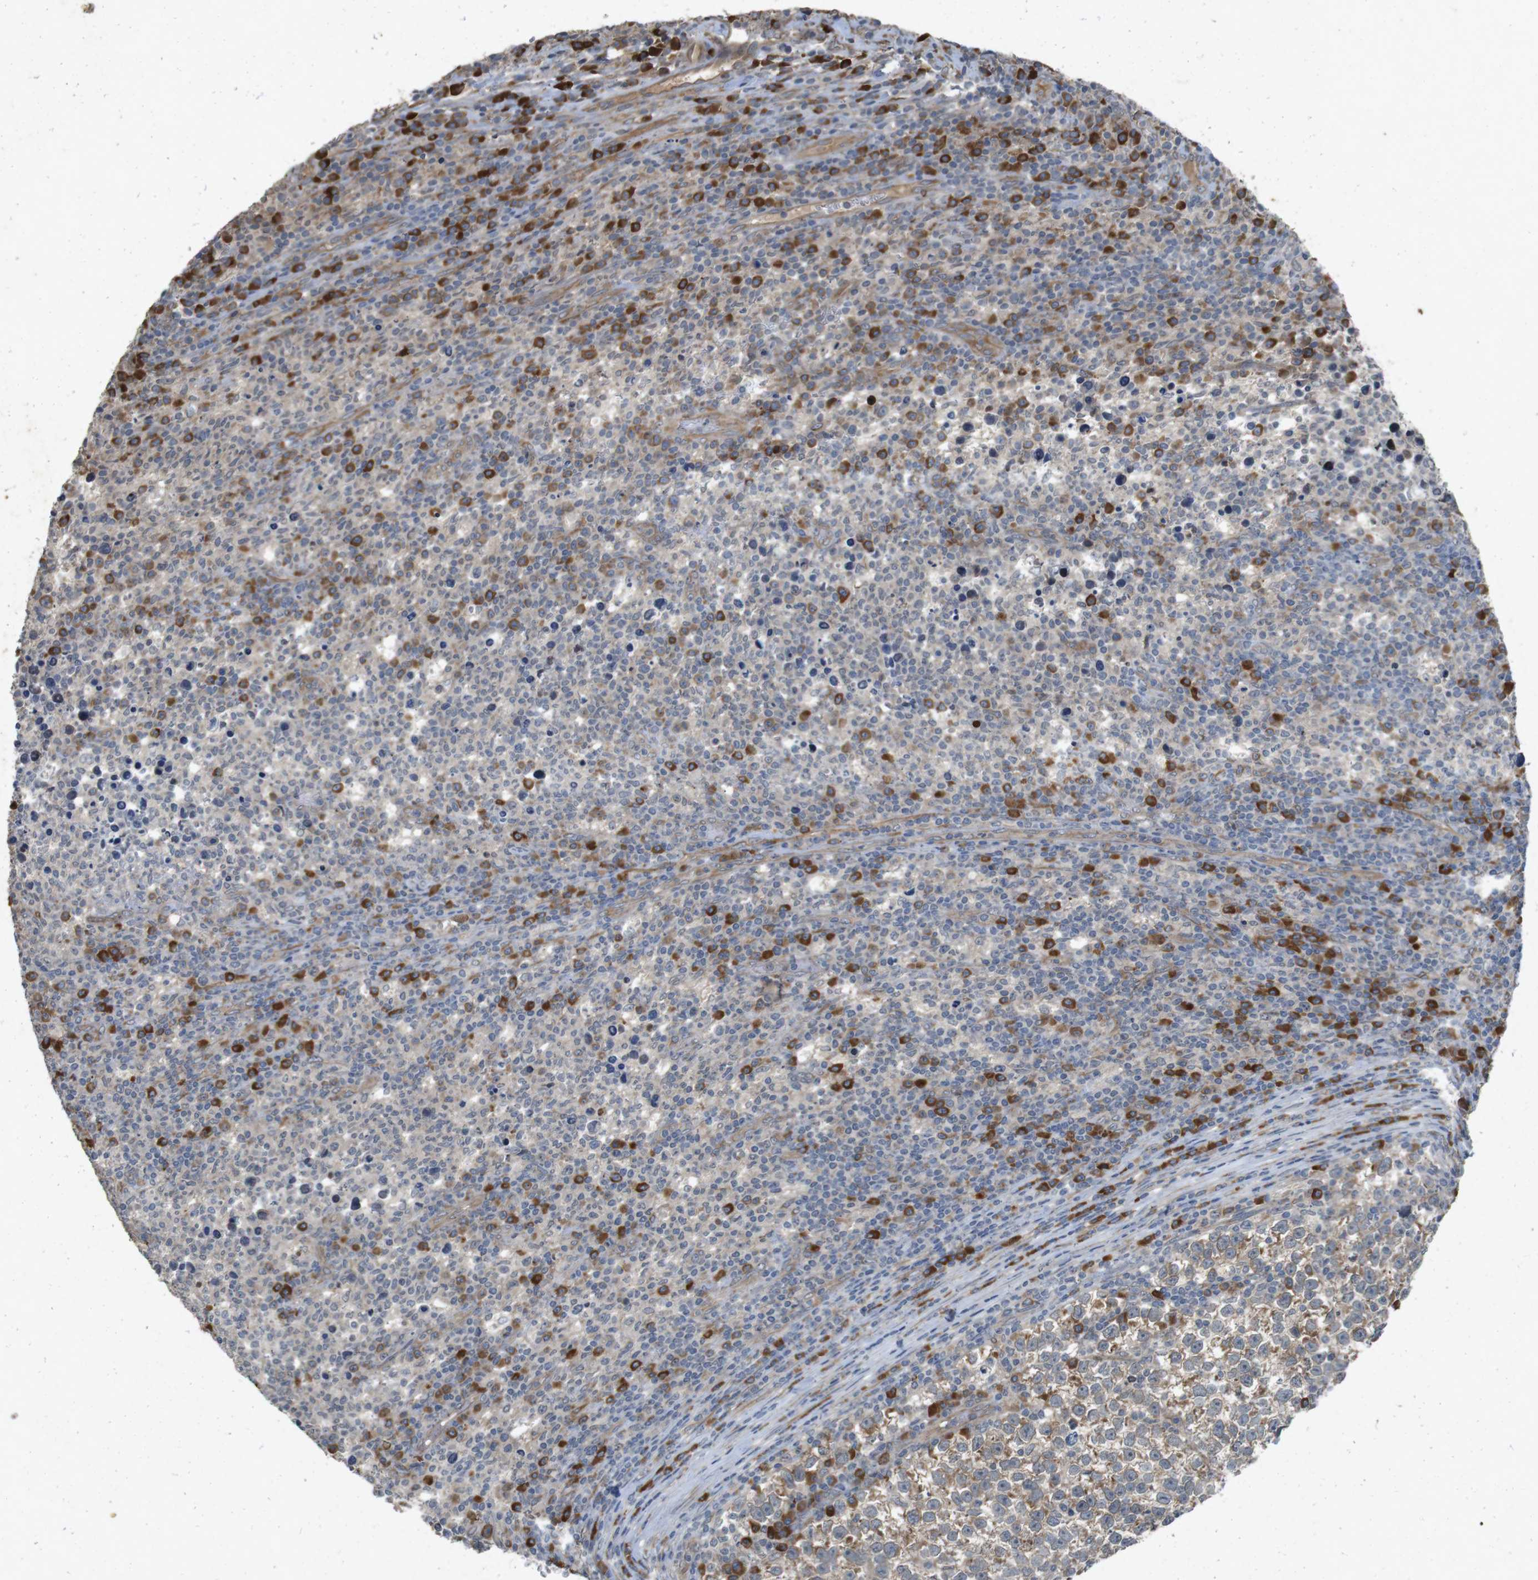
{"staining": {"intensity": "weak", "quantity": ">75%", "location": "cytoplasmic/membranous"}, "tissue": "testis cancer", "cell_type": "Tumor cells", "image_type": "cancer", "snomed": [{"axis": "morphology", "description": "Normal tissue, NOS"}, {"axis": "morphology", "description": "Seminoma, NOS"}, {"axis": "topography", "description": "Testis"}], "caption": "The histopathology image displays a brown stain indicating the presence of a protein in the cytoplasmic/membranous of tumor cells in testis cancer.", "gene": "FLCN", "patient": {"sex": "male", "age": 43}}